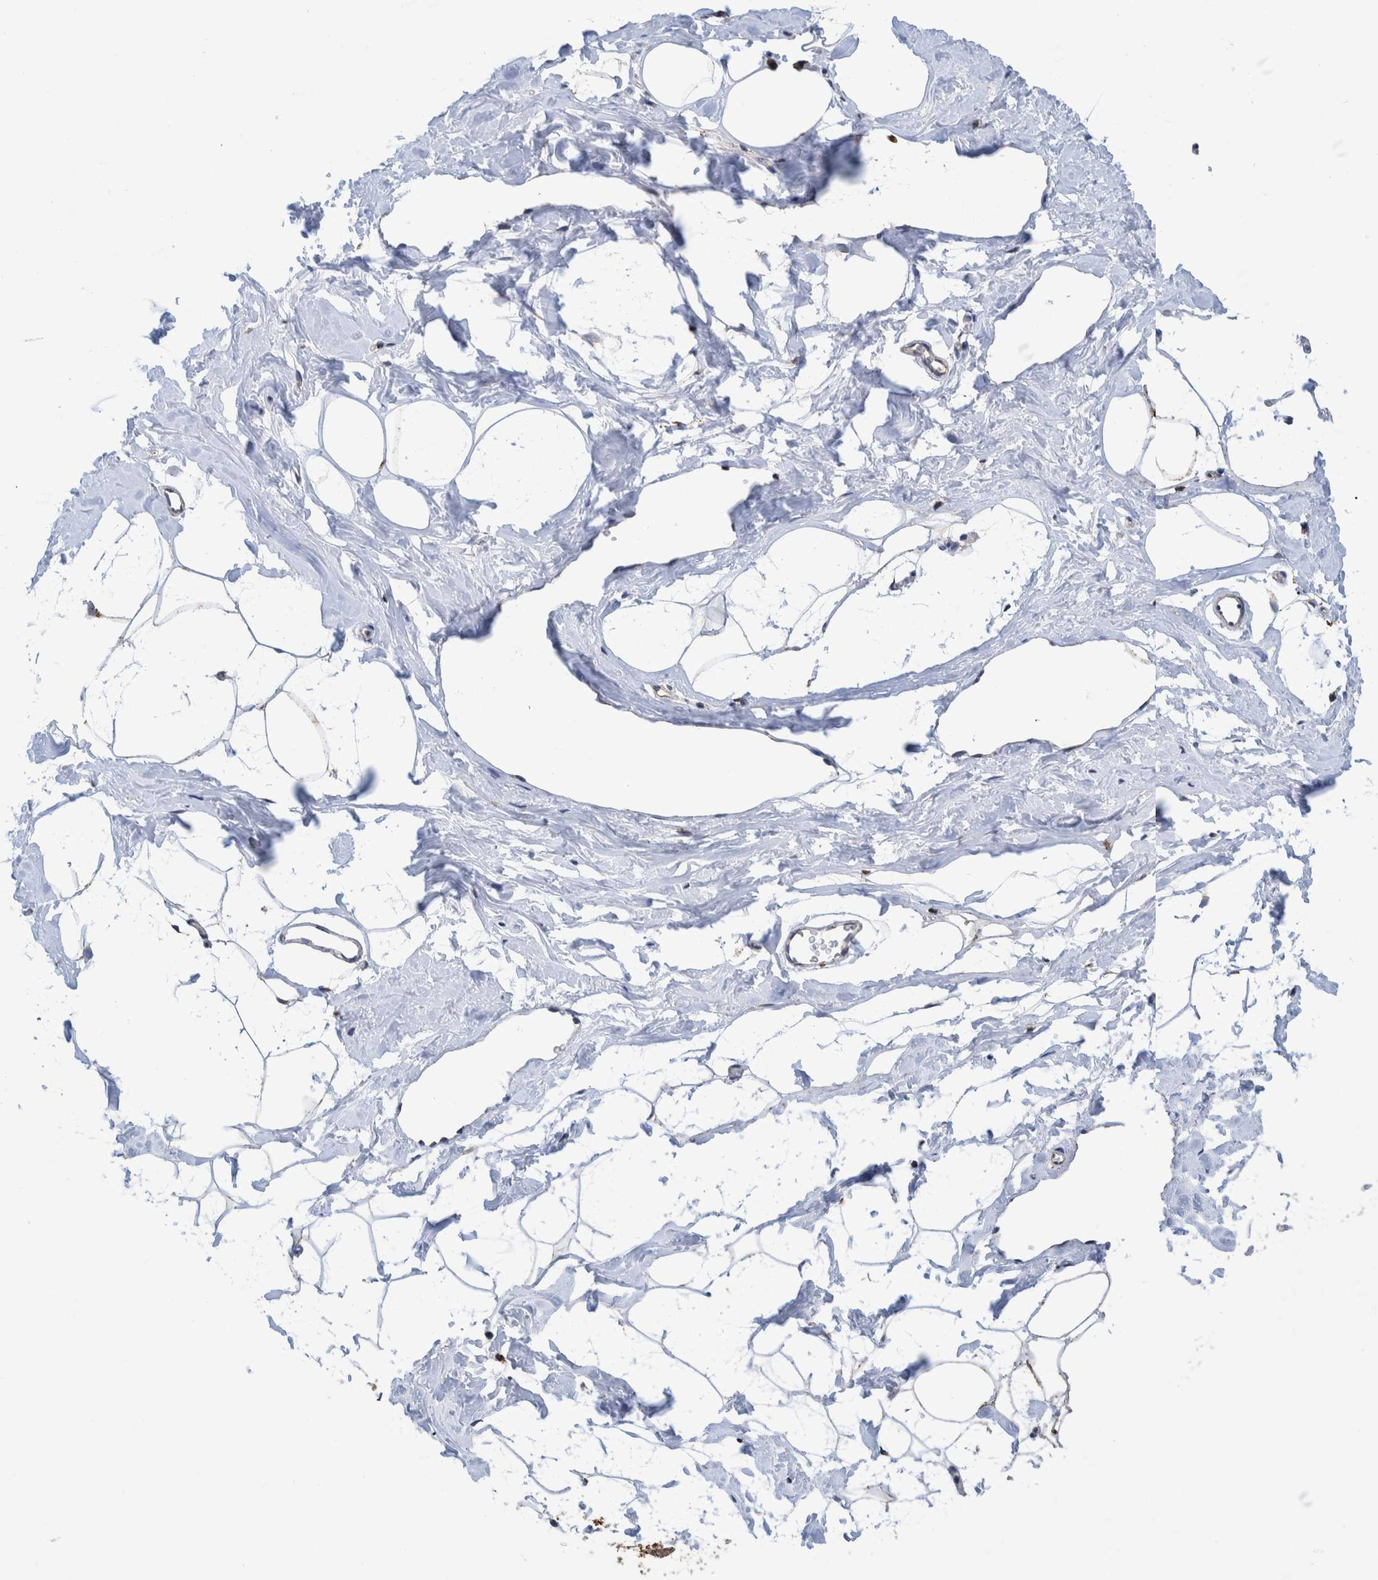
{"staining": {"intensity": "moderate", "quantity": "25%-75%", "location": "cytoplasmic/membranous"}, "tissue": "adipose tissue", "cell_type": "Adipocytes", "image_type": "normal", "snomed": [{"axis": "morphology", "description": "Normal tissue, NOS"}, {"axis": "morphology", "description": "Fibrosis, NOS"}, {"axis": "topography", "description": "Breast"}, {"axis": "topography", "description": "Adipose tissue"}], "caption": "Adipocytes demonstrate moderate cytoplasmic/membranous staining in about 25%-75% of cells in unremarkable adipose tissue. (DAB = brown stain, brightfield microscopy at high magnification).", "gene": "DECR1", "patient": {"sex": "female", "age": 39}}